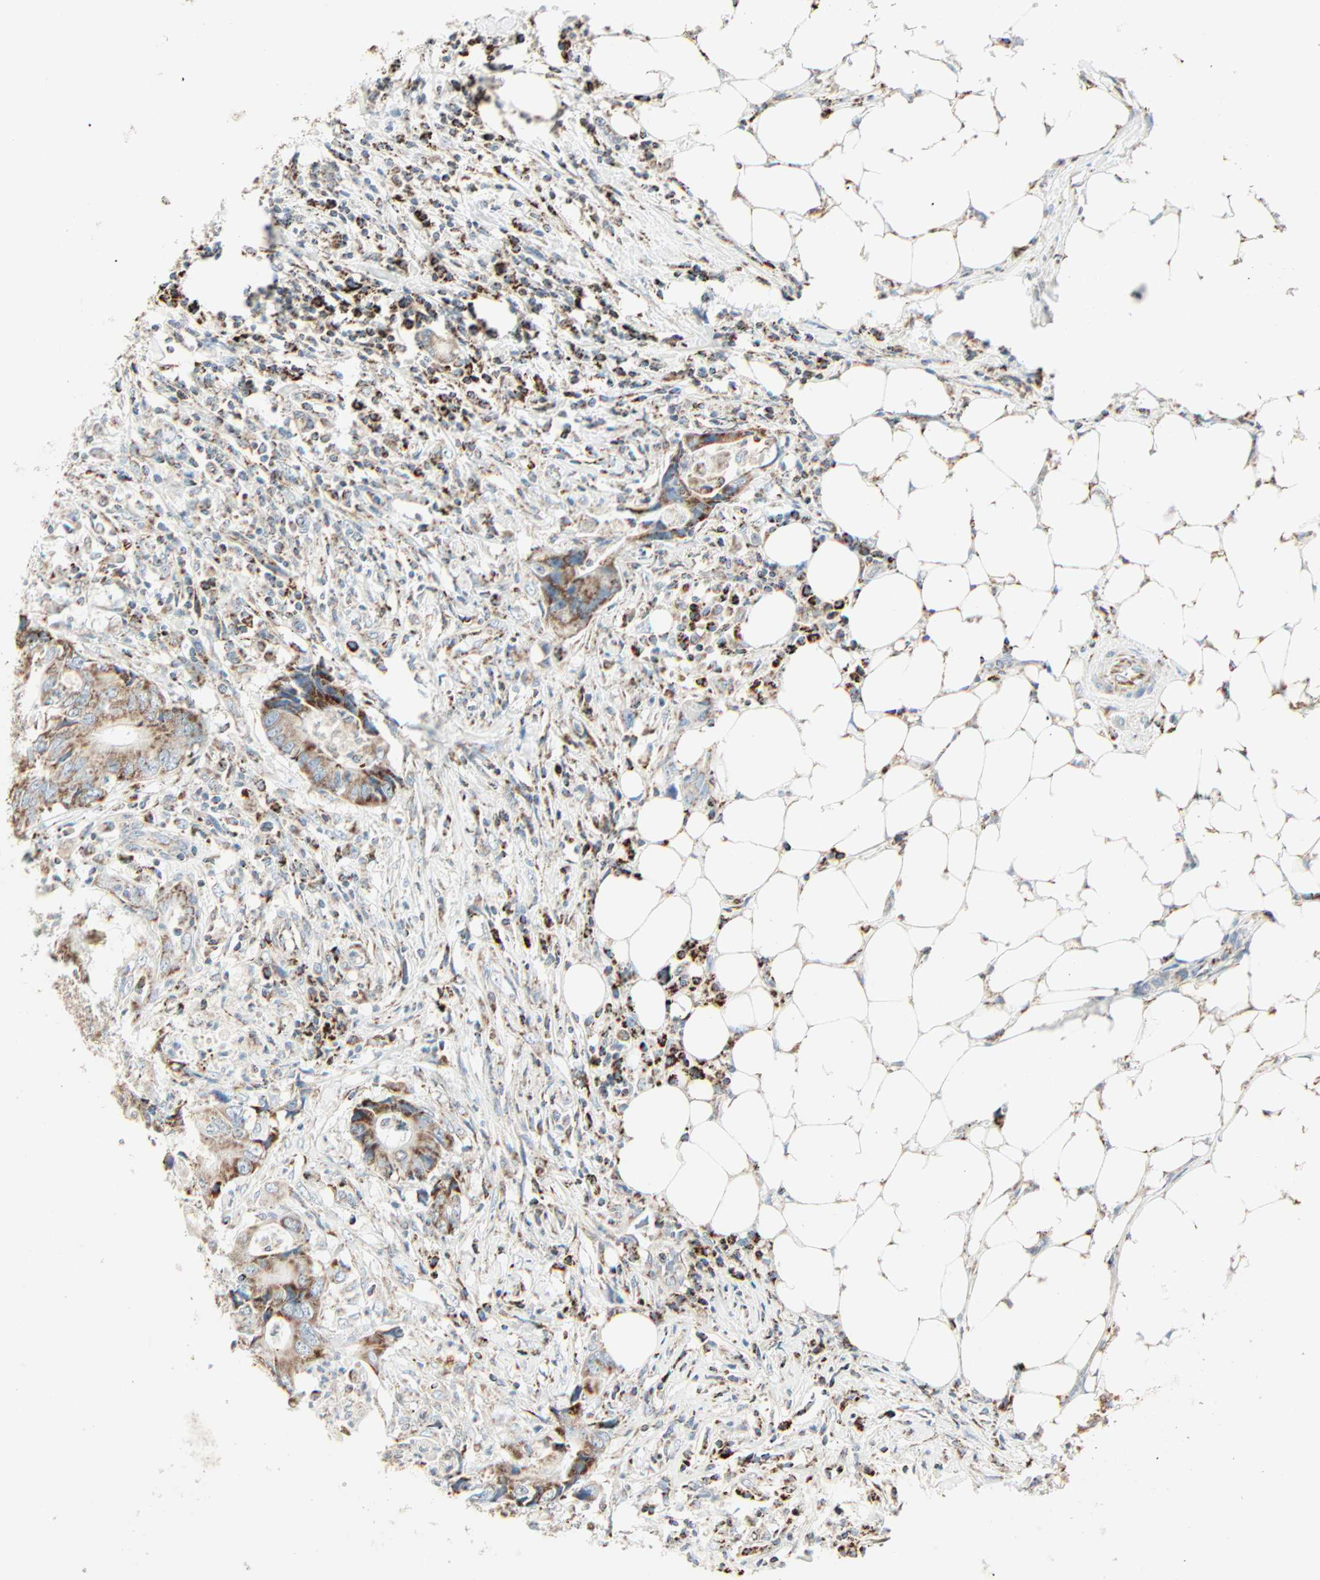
{"staining": {"intensity": "moderate", "quantity": "25%-75%", "location": "cytoplasmic/membranous"}, "tissue": "colorectal cancer", "cell_type": "Tumor cells", "image_type": "cancer", "snomed": [{"axis": "morphology", "description": "Adenocarcinoma, NOS"}, {"axis": "topography", "description": "Colon"}], "caption": "A brown stain shows moderate cytoplasmic/membranous positivity of a protein in human colorectal cancer (adenocarcinoma) tumor cells. (DAB (3,3'-diaminobenzidine) IHC with brightfield microscopy, high magnification).", "gene": "IDH2", "patient": {"sex": "male", "age": 71}}